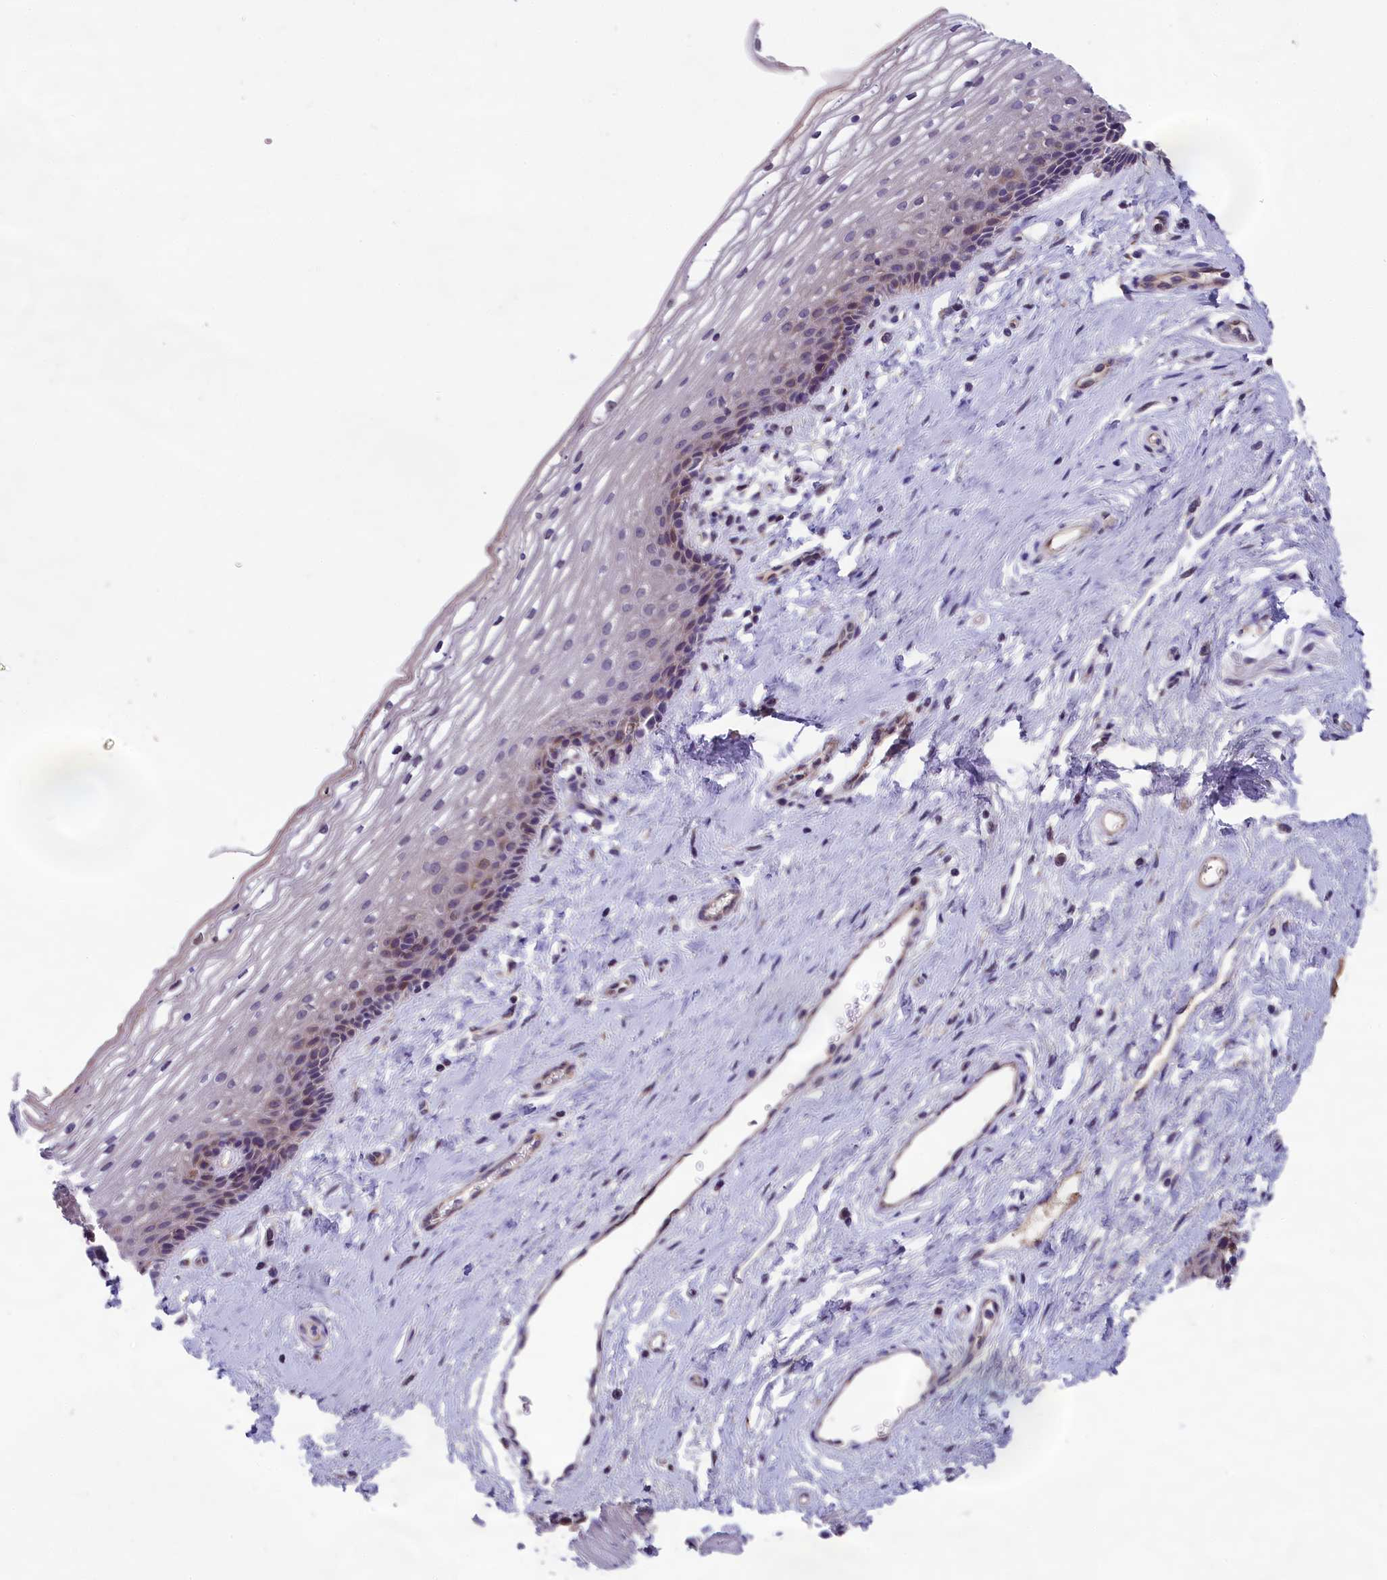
{"staining": {"intensity": "weak", "quantity": "<25%", "location": "cytoplasmic/membranous"}, "tissue": "vagina", "cell_type": "Squamous epithelial cells", "image_type": "normal", "snomed": [{"axis": "morphology", "description": "Normal tissue, NOS"}, {"axis": "topography", "description": "Vagina"}], "caption": "Squamous epithelial cells are negative for protein expression in benign human vagina. (DAB immunohistochemistry with hematoxylin counter stain).", "gene": "ABCC8", "patient": {"sex": "female", "age": 46}}